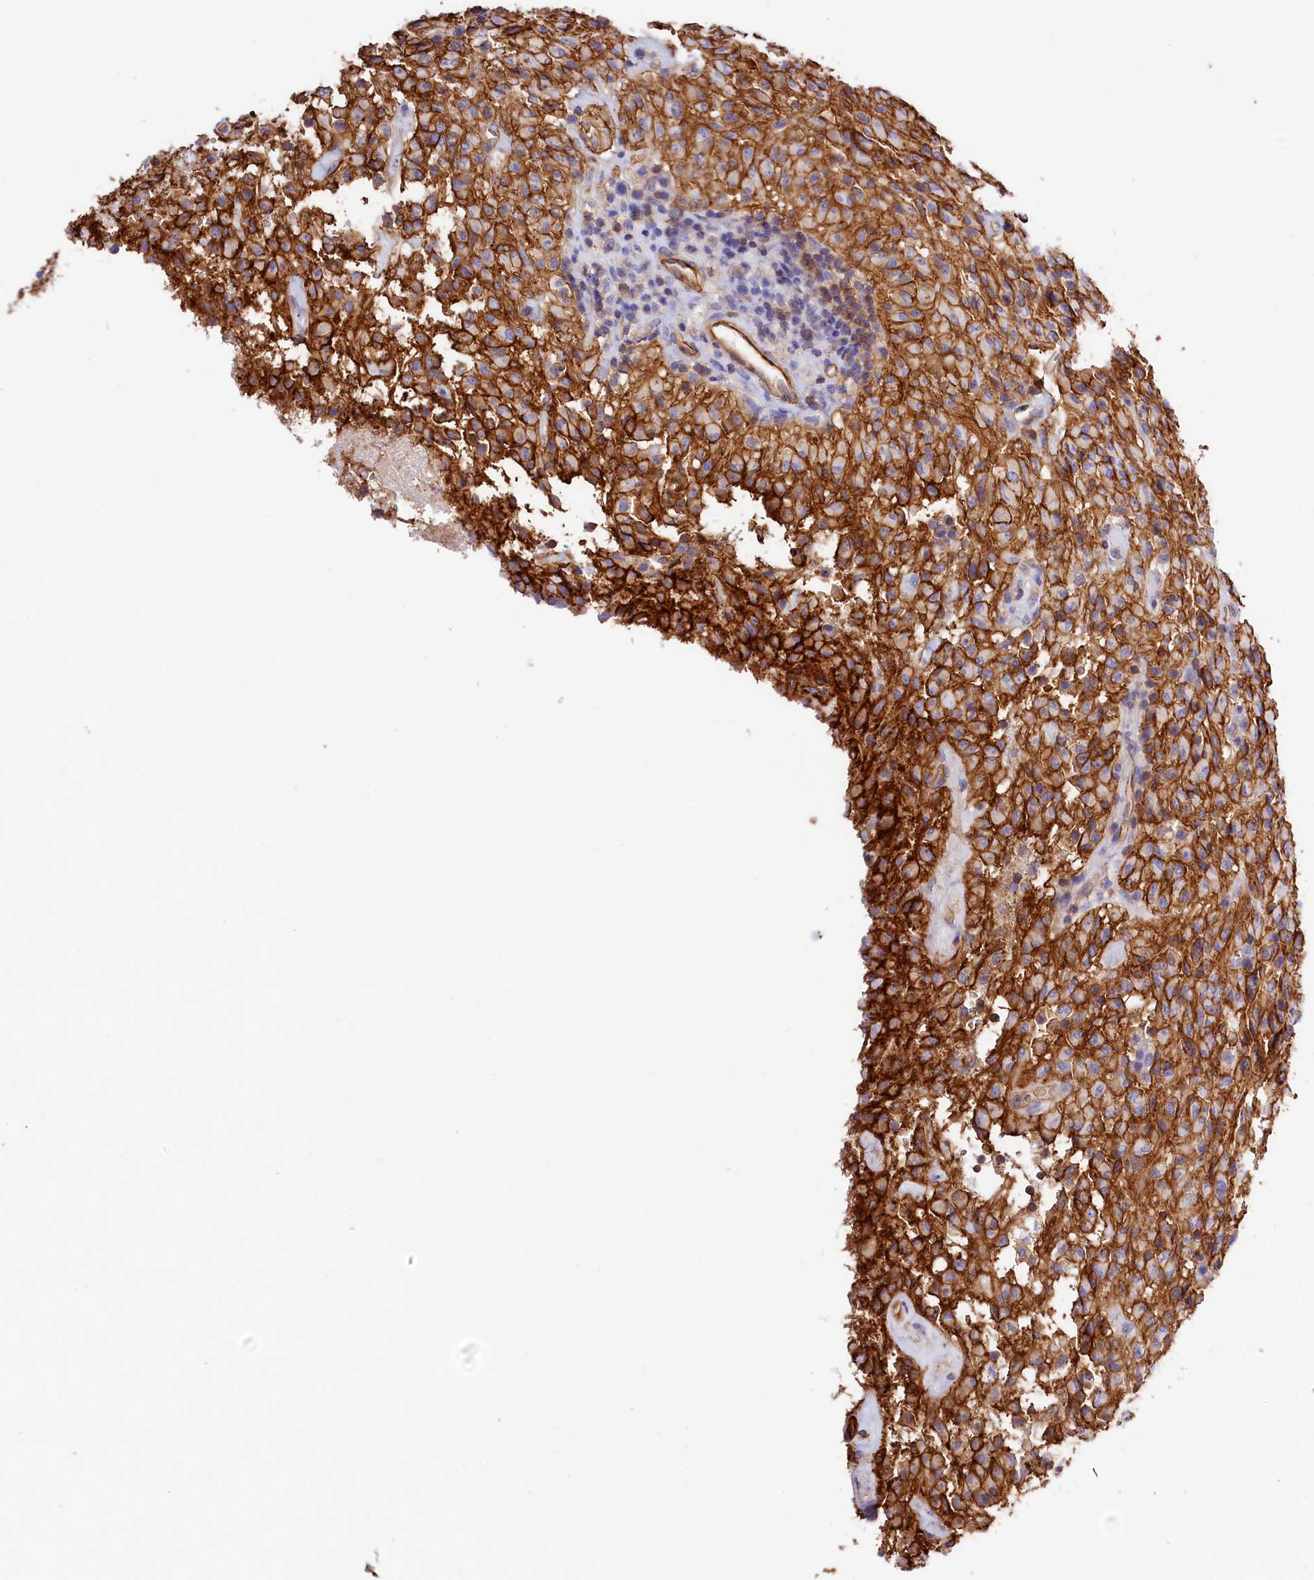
{"staining": {"intensity": "negative", "quantity": "none", "location": "none"}, "tissue": "glioma", "cell_type": "Tumor cells", "image_type": "cancer", "snomed": [{"axis": "morphology", "description": "Glioma, malignant, High grade"}, {"axis": "topography", "description": "Brain"}], "caption": "Tumor cells are negative for protein expression in human glioma. (DAB IHC with hematoxylin counter stain).", "gene": "ATP2B4", "patient": {"sex": "female", "age": 57}}